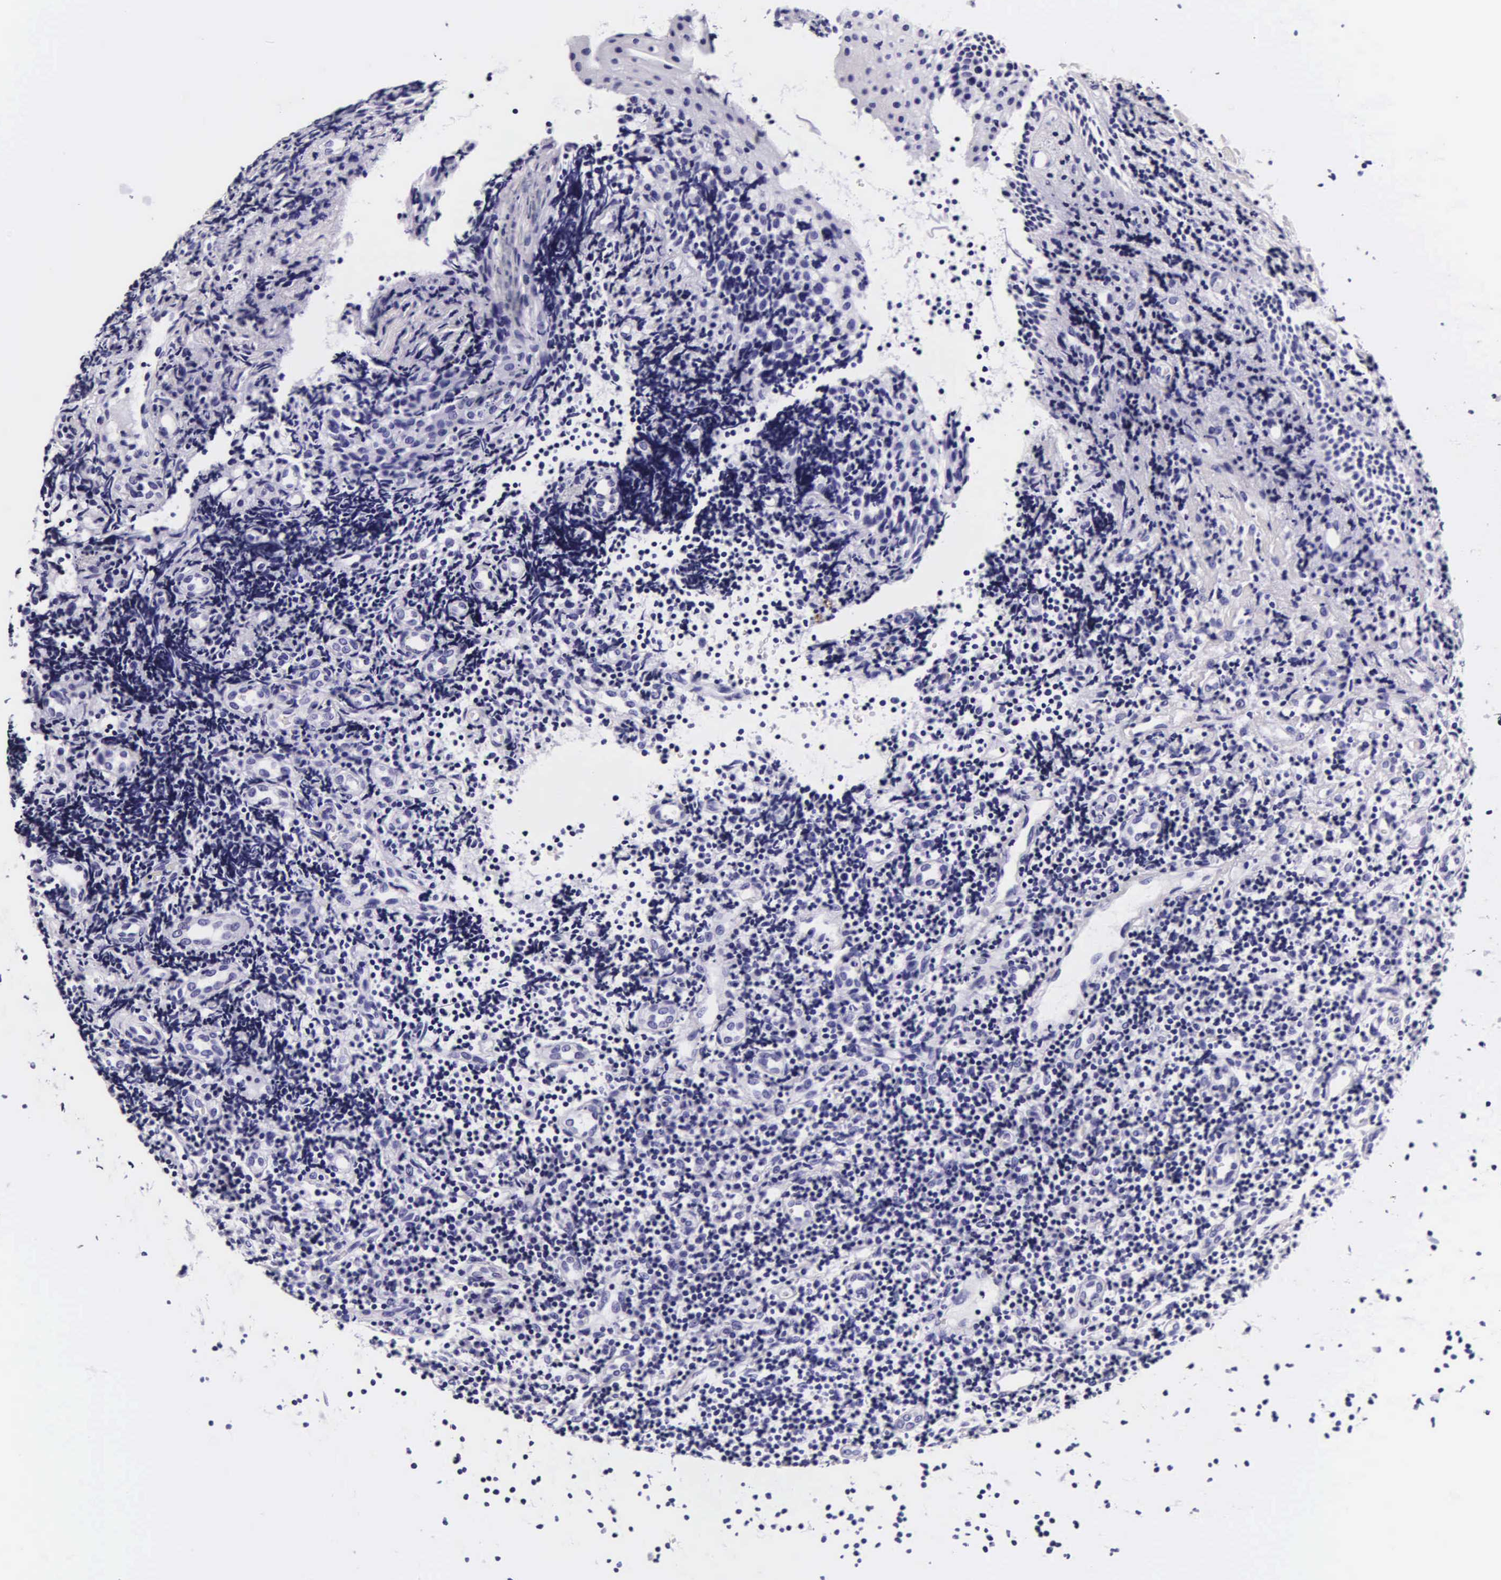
{"staining": {"intensity": "negative", "quantity": "none", "location": "none"}, "tissue": "tonsil", "cell_type": "Germinal center cells", "image_type": "normal", "snomed": [{"axis": "morphology", "description": "Normal tissue, NOS"}, {"axis": "topography", "description": "Tonsil"}], "caption": "This is a micrograph of immunohistochemistry staining of unremarkable tonsil, which shows no staining in germinal center cells. (DAB (3,3'-diaminobenzidine) immunohistochemistry with hematoxylin counter stain).", "gene": "DGCR2", "patient": {"sex": "female", "age": 58}}